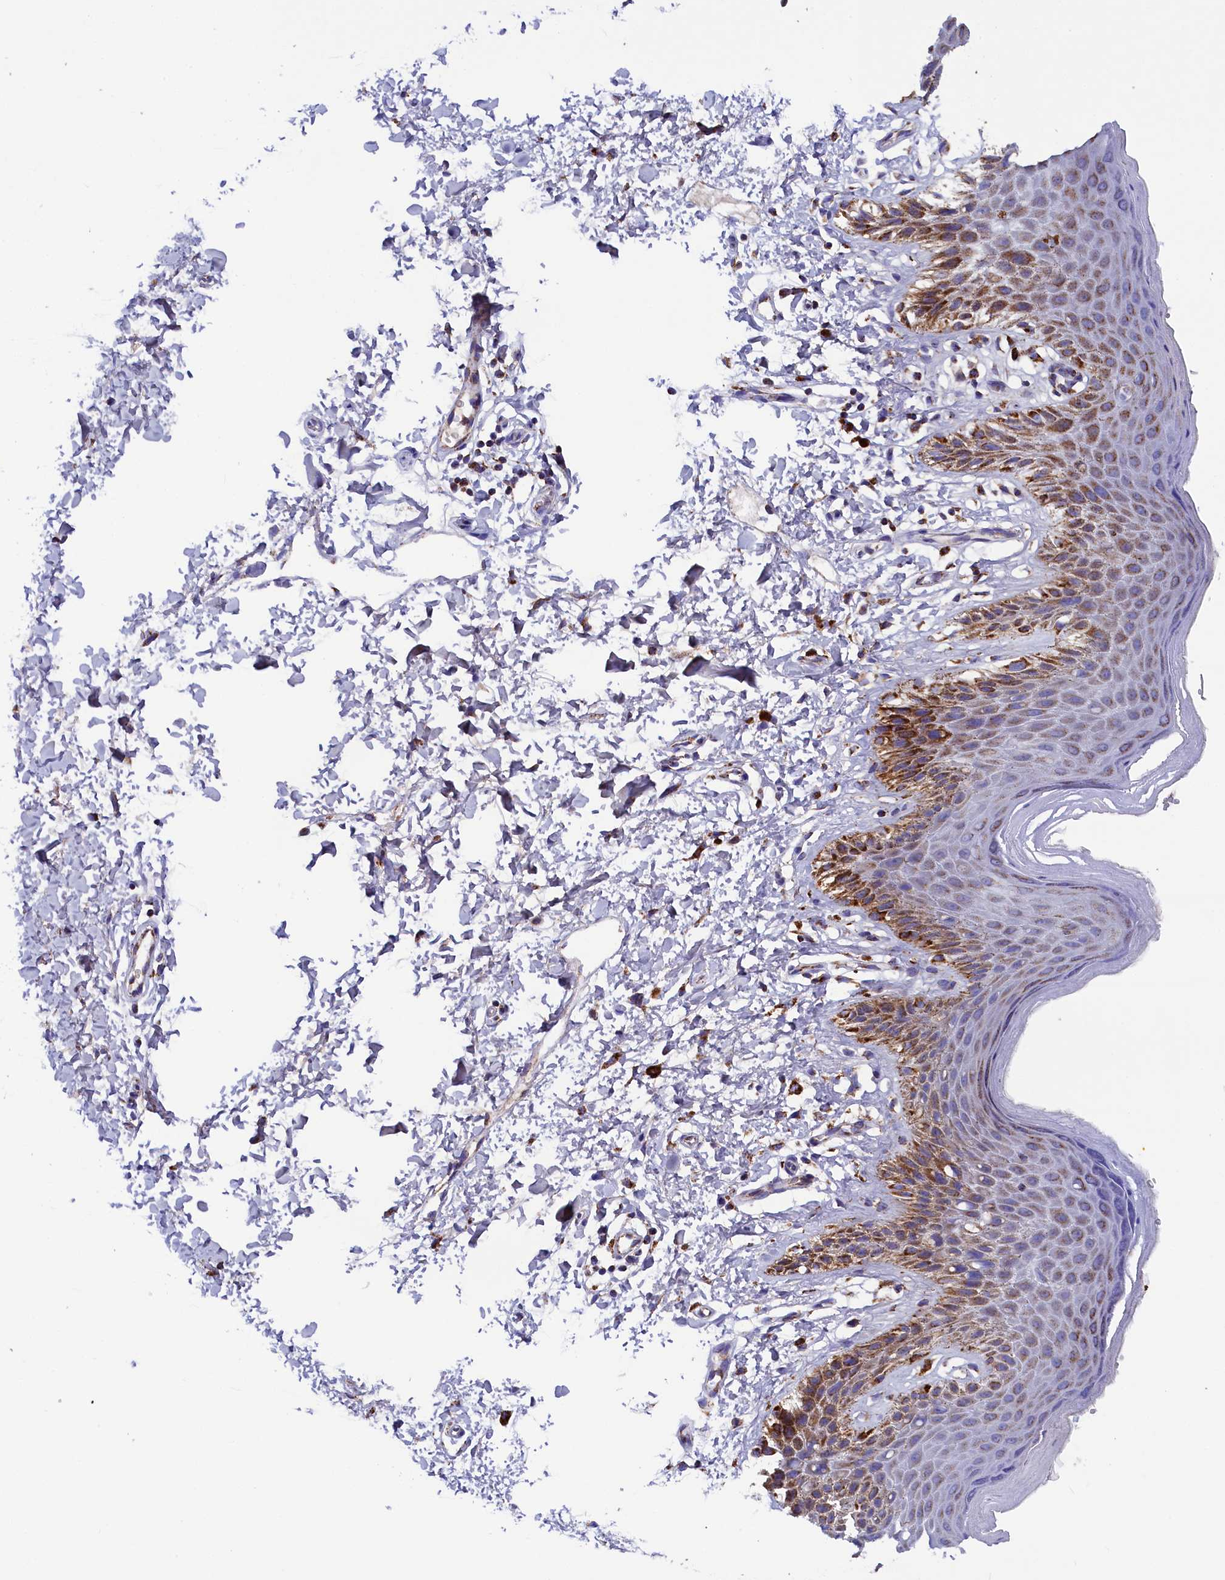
{"staining": {"intensity": "moderate", "quantity": ">75%", "location": "cytoplasmic/membranous"}, "tissue": "skin", "cell_type": "Epidermal cells", "image_type": "normal", "snomed": [{"axis": "morphology", "description": "Normal tissue, NOS"}, {"axis": "topography", "description": "Anal"}], "caption": "The photomicrograph shows a brown stain indicating the presence of a protein in the cytoplasmic/membranous of epidermal cells in skin. The staining is performed using DAB (3,3'-diaminobenzidine) brown chromogen to label protein expression. The nuclei are counter-stained blue using hematoxylin.", "gene": "SLC39A3", "patient": {"sex": "male", "age": 44}}